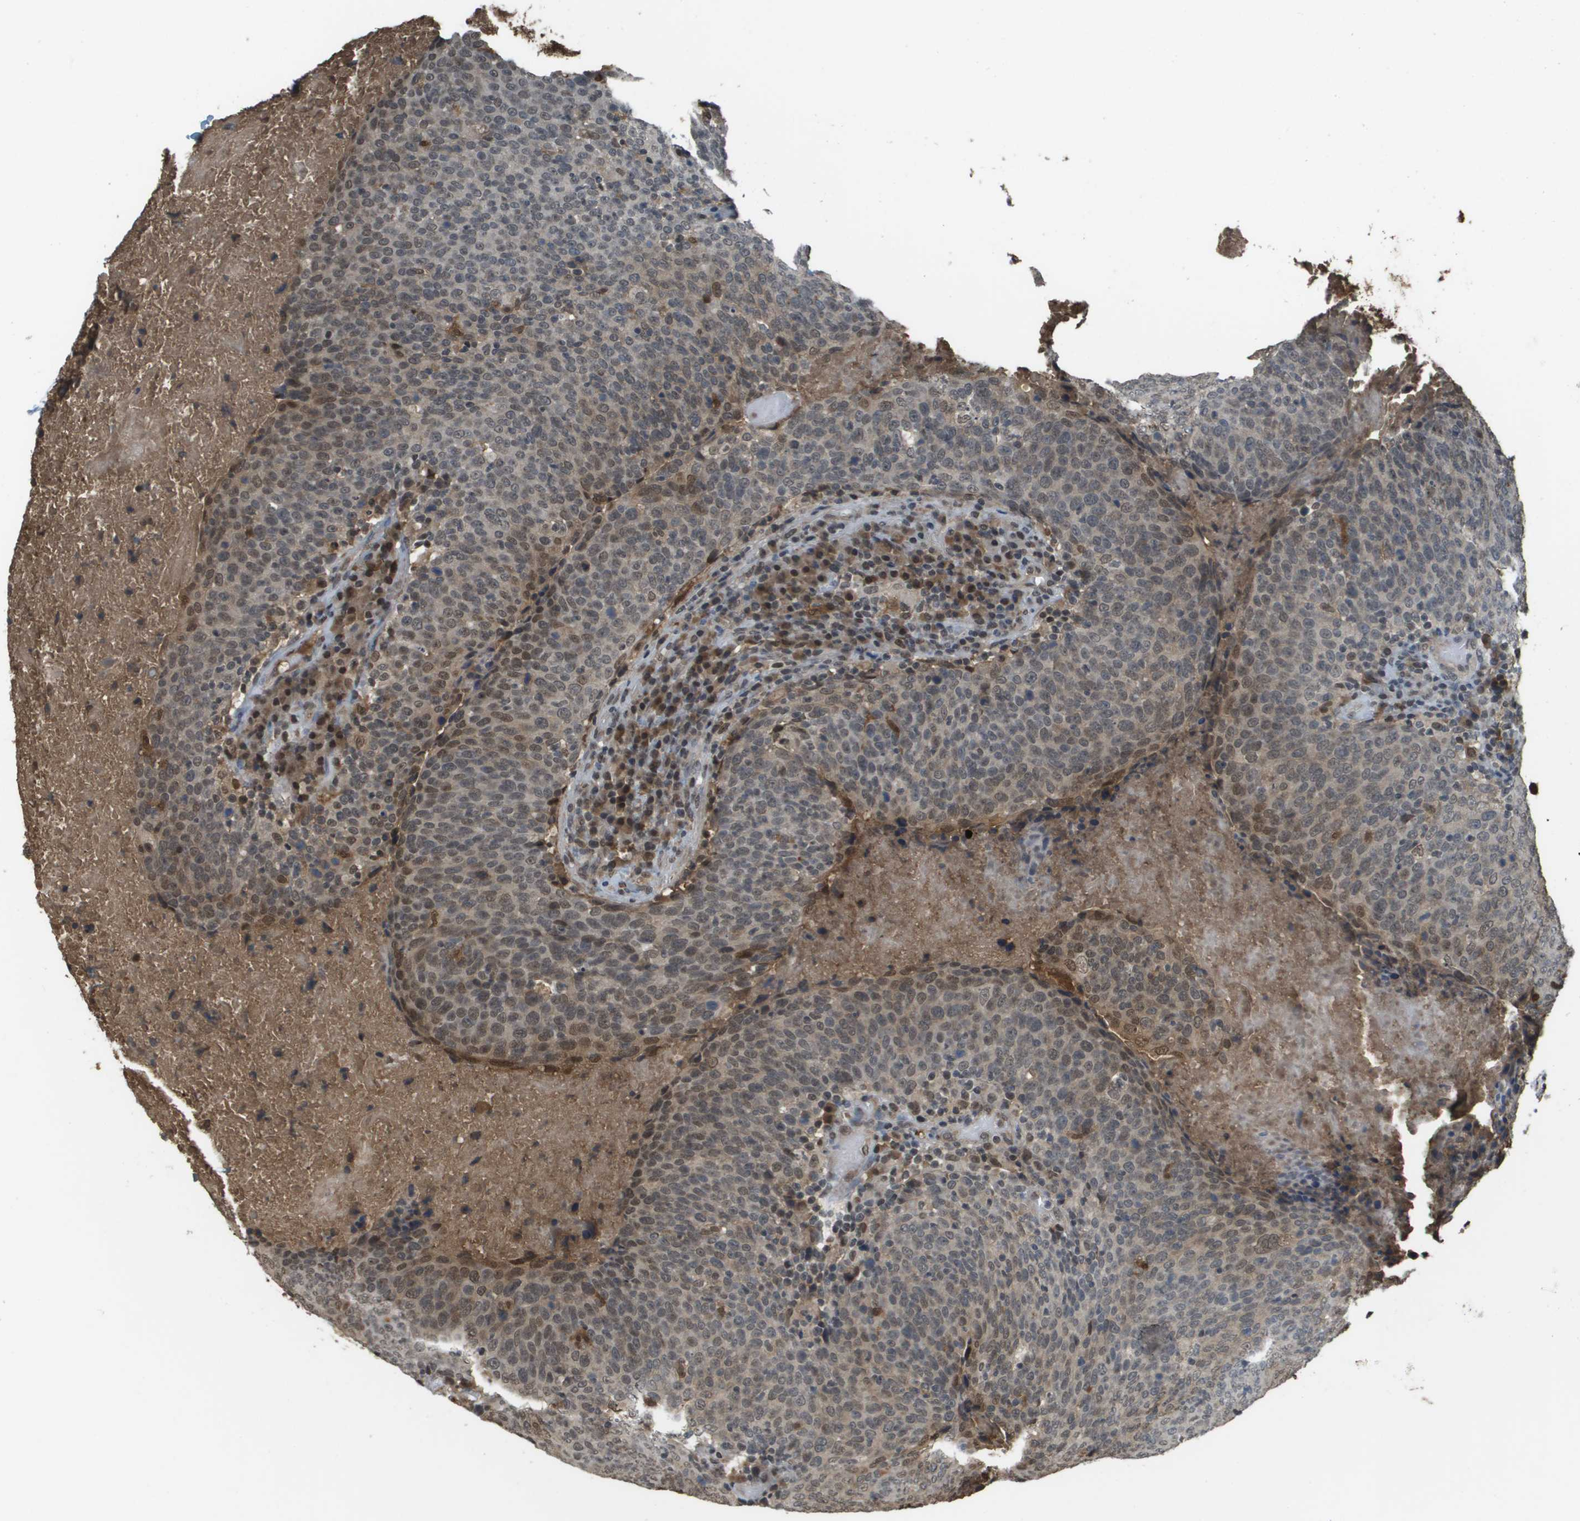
{"staining": {"intensity": "weak", "quantity": "25%-75%", "location": "cytoplasmic/membranous,nuclear"}, "tissue": "head and neck cancer", "cell_type": "Tumor cells", "image_type": "cancer", "snomed": [{"axis": "morphology", "description": "Squamous cell carcinoma, NOS"}, {"axis": "morphology", "description": "Squamous cell carcinoma, metastatic, NOS"}, {"axis": "topography", "description": "Lymph node"}, {"axis": "topography", "description": "Head-Neck"}], "caption": "The histopathology image reveals a brown stain indicating the presence of a protein in the cytoplasmic/membranous and nuclear of tumor cells in head and neck squamous cell carcinoma.", "gene": "NDRG2", "patient": {"sex": "male", "age": 62}}